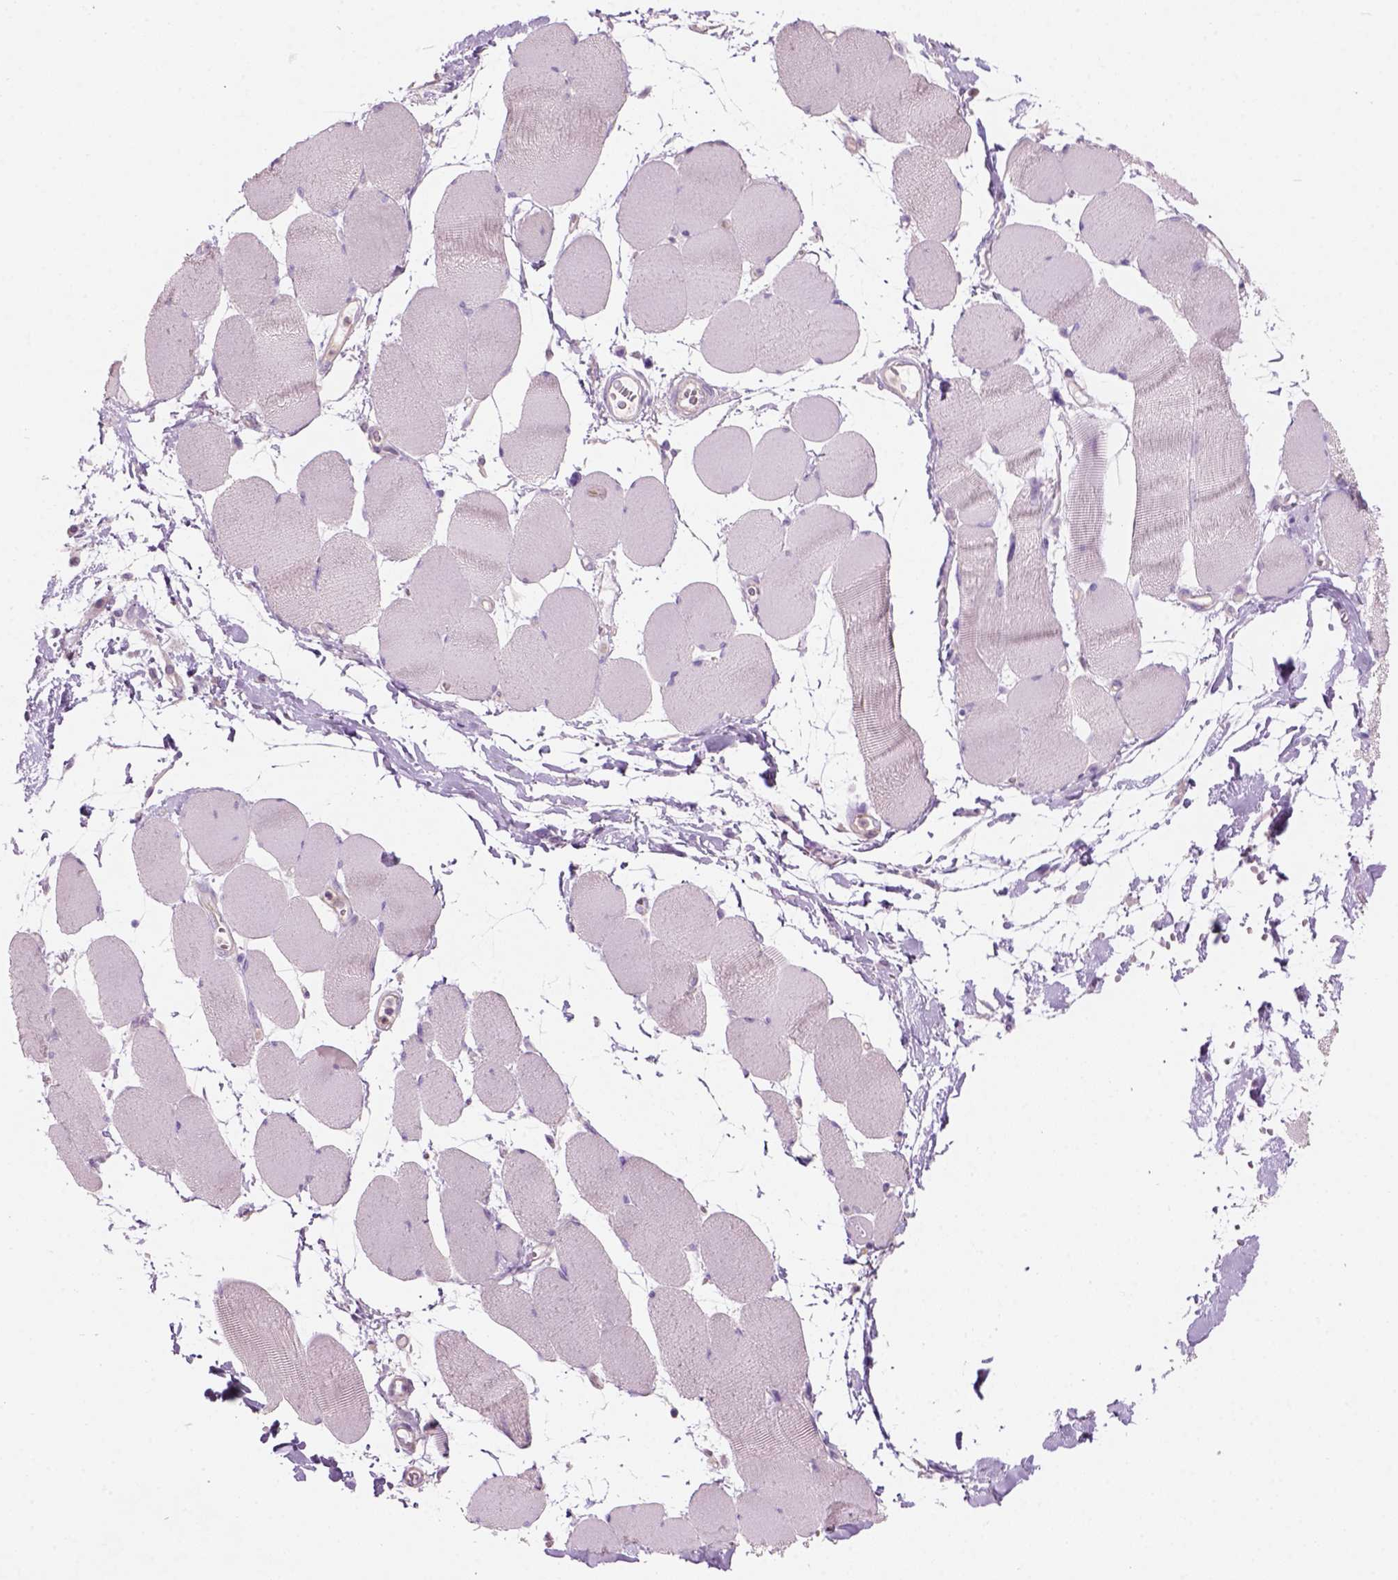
{"staining": {"intensity": "negative", "quantity": "none", "location": "none"}, "tissue": "skeletal muscle", "cell_type": "Myocytes", "image_type": "normal", "snomed": [{"axis": "morphology", "description": "Normal tissue, NOS"}, {"axis": "topography", "description": "Skeletal muscle"}], "caption": "Myocytes are negative for brown protein staining in benign skeletal muscle. (IHC, brightfield microscopy, high magnification).", "gene": "CD84", "patient": {"sex": "female", "age": 75}}